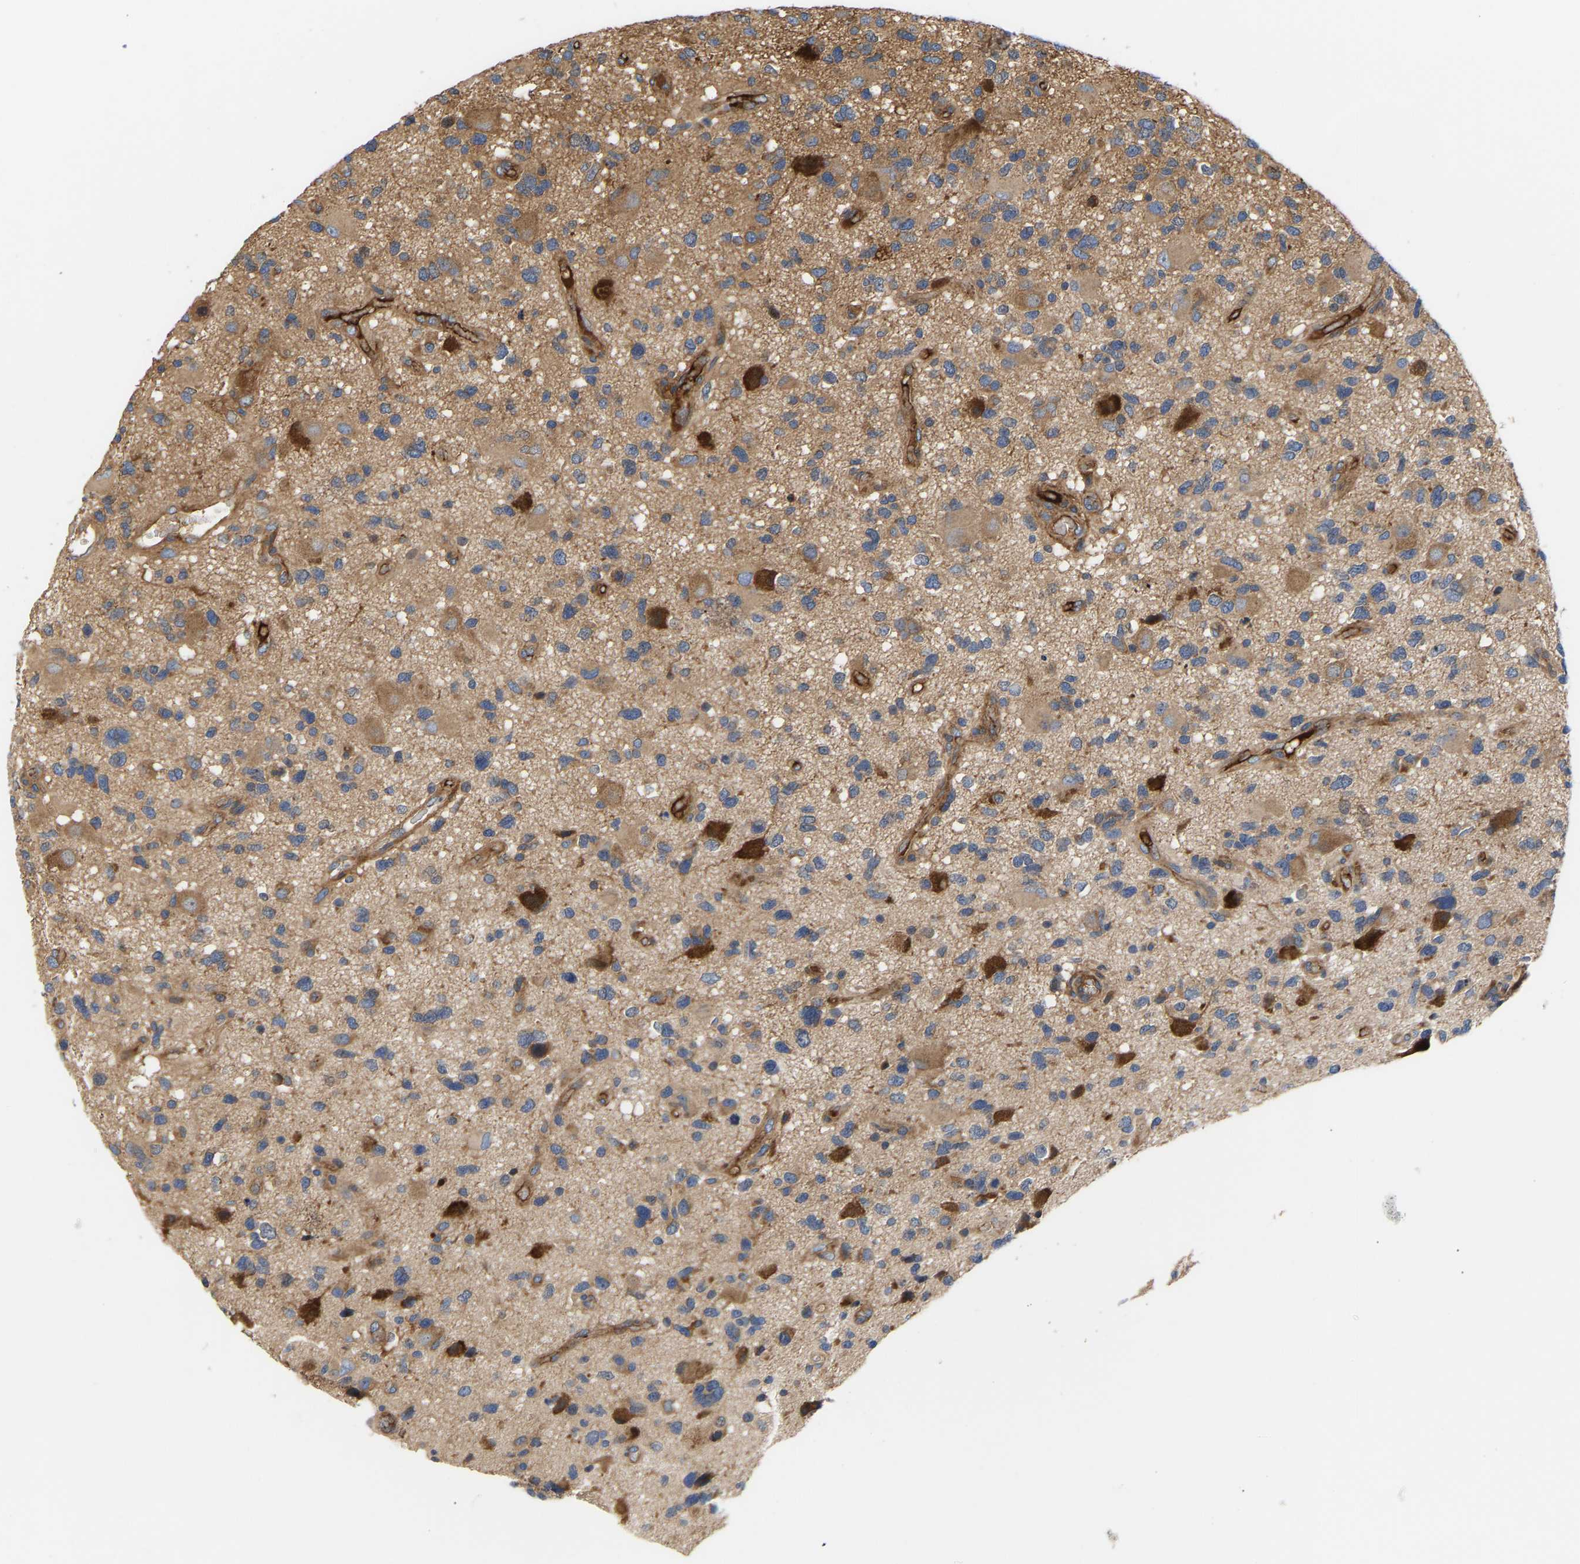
{"staining": {"intensity": "moderate", "quantity": ">75%", "location": "cytoplasmic/membranous"}, "tissue": "glioma", "cell_type": "Tumor cells", "image_type": "cancer", "snomed": [{"axis": "morphology", "description": "Glioma, malignant, High grade"}, {"axis": "topography", "description": "Brain"}], "caption": "Glioma tissue displays moderate cytoplasmic/membranous positivity in about >75% of tumor cells, visualized by immunohistochemistry.", "gene": "AIMP2", "patient": {"sex": "male", "age": 33}}